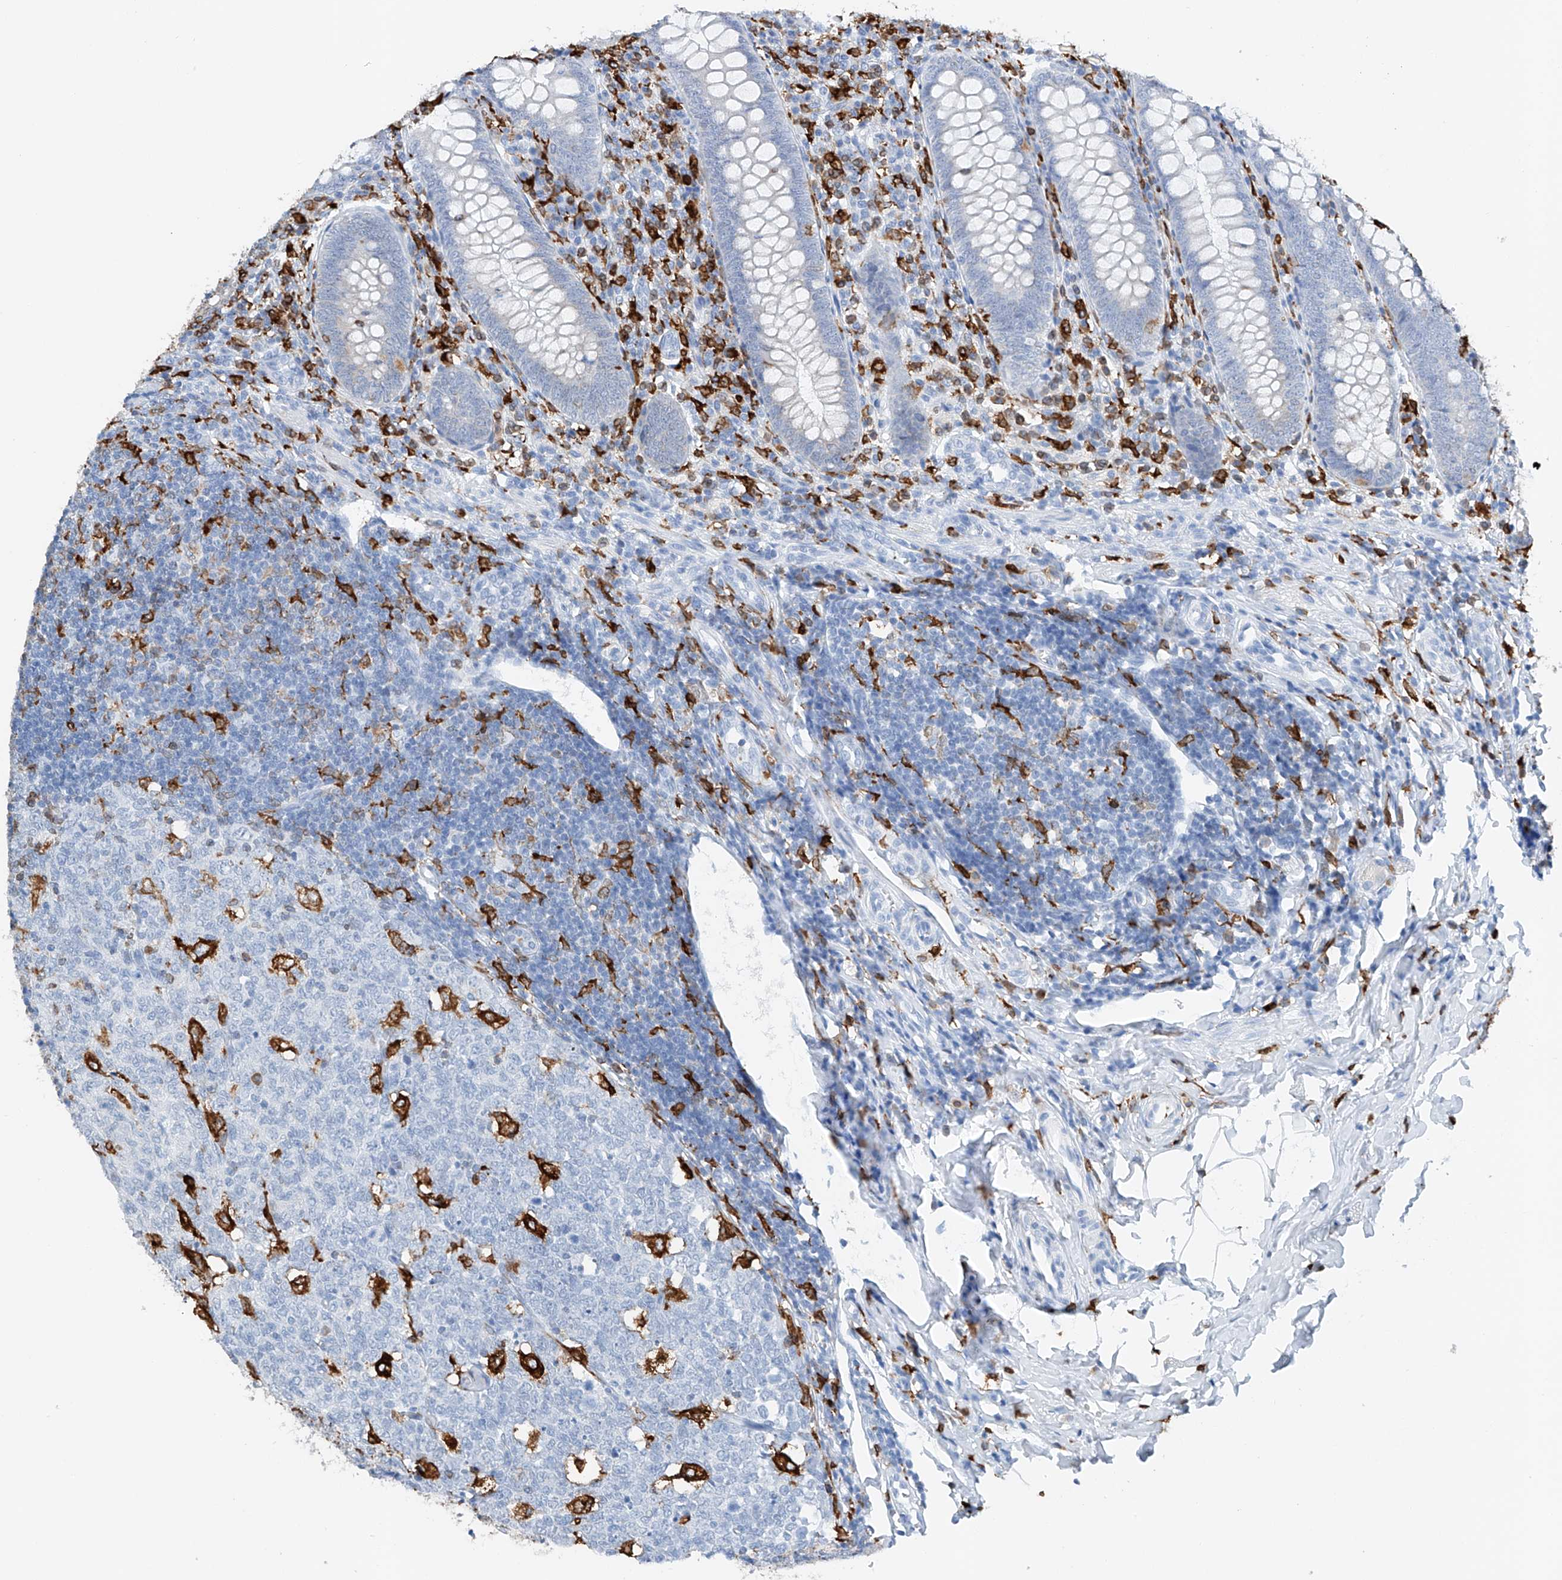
{"staining": {"intensity": "negative", "quantity": "none", "location": "none"}, "tissue": "appendix", "cell_type": "Glandular cells", "image_type": "normal", "snomed": [{"axis": "morphology", "description": "Normal tissue, NOS"}, {"axis": "topography", "description": "Appendix"}], "caption": "DAB (3,3'-diaminobenzidine) immunohistochemical staining of benign human appendix reveals no significant expression in glandular cells. (DAB immunohistochemistry (IHC) with hematoxylin counter stain).", "gene": "TBXAS1", "patient": {"sex": "male", "age": 14}}